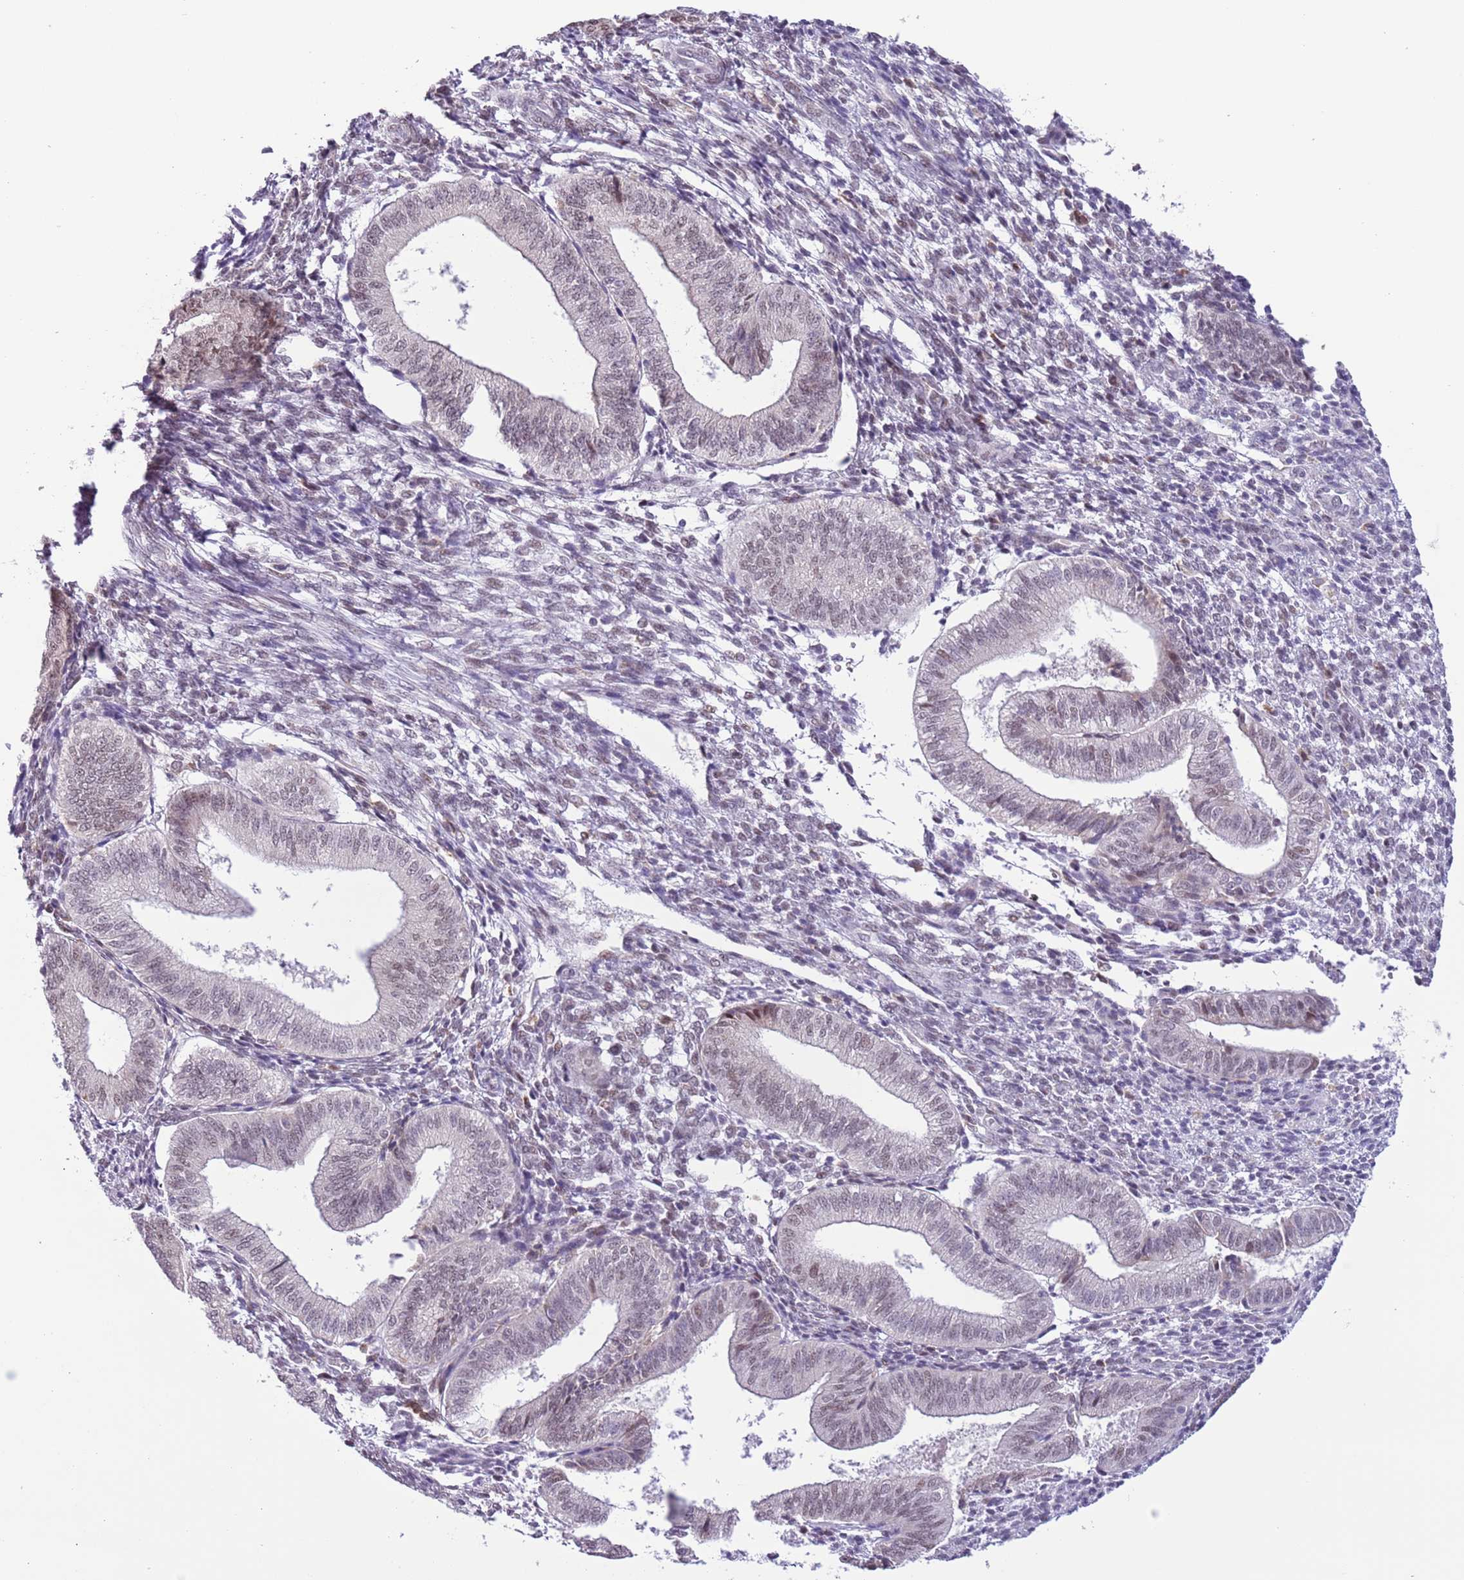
{"staining": {"intensity": "weak", "quantity": "<25%", "location": "nuclear"}, "tissue": "endometrium", "cell_type": "Cells in endometrial stroma", "image_type": "normal", "snomed": [{"axis": "morphology", "description": "Normal tissue, NOS"}, {"axis": "topography", "description": "Endometrium"}], "caption": "A high-resolution image shows IHC staining of unremarkable endometrium, which reveals no significant expression in cells in endometrial stroma.", "gene": "ZNF576", "patient": {"sex": "female", "age": 34}}